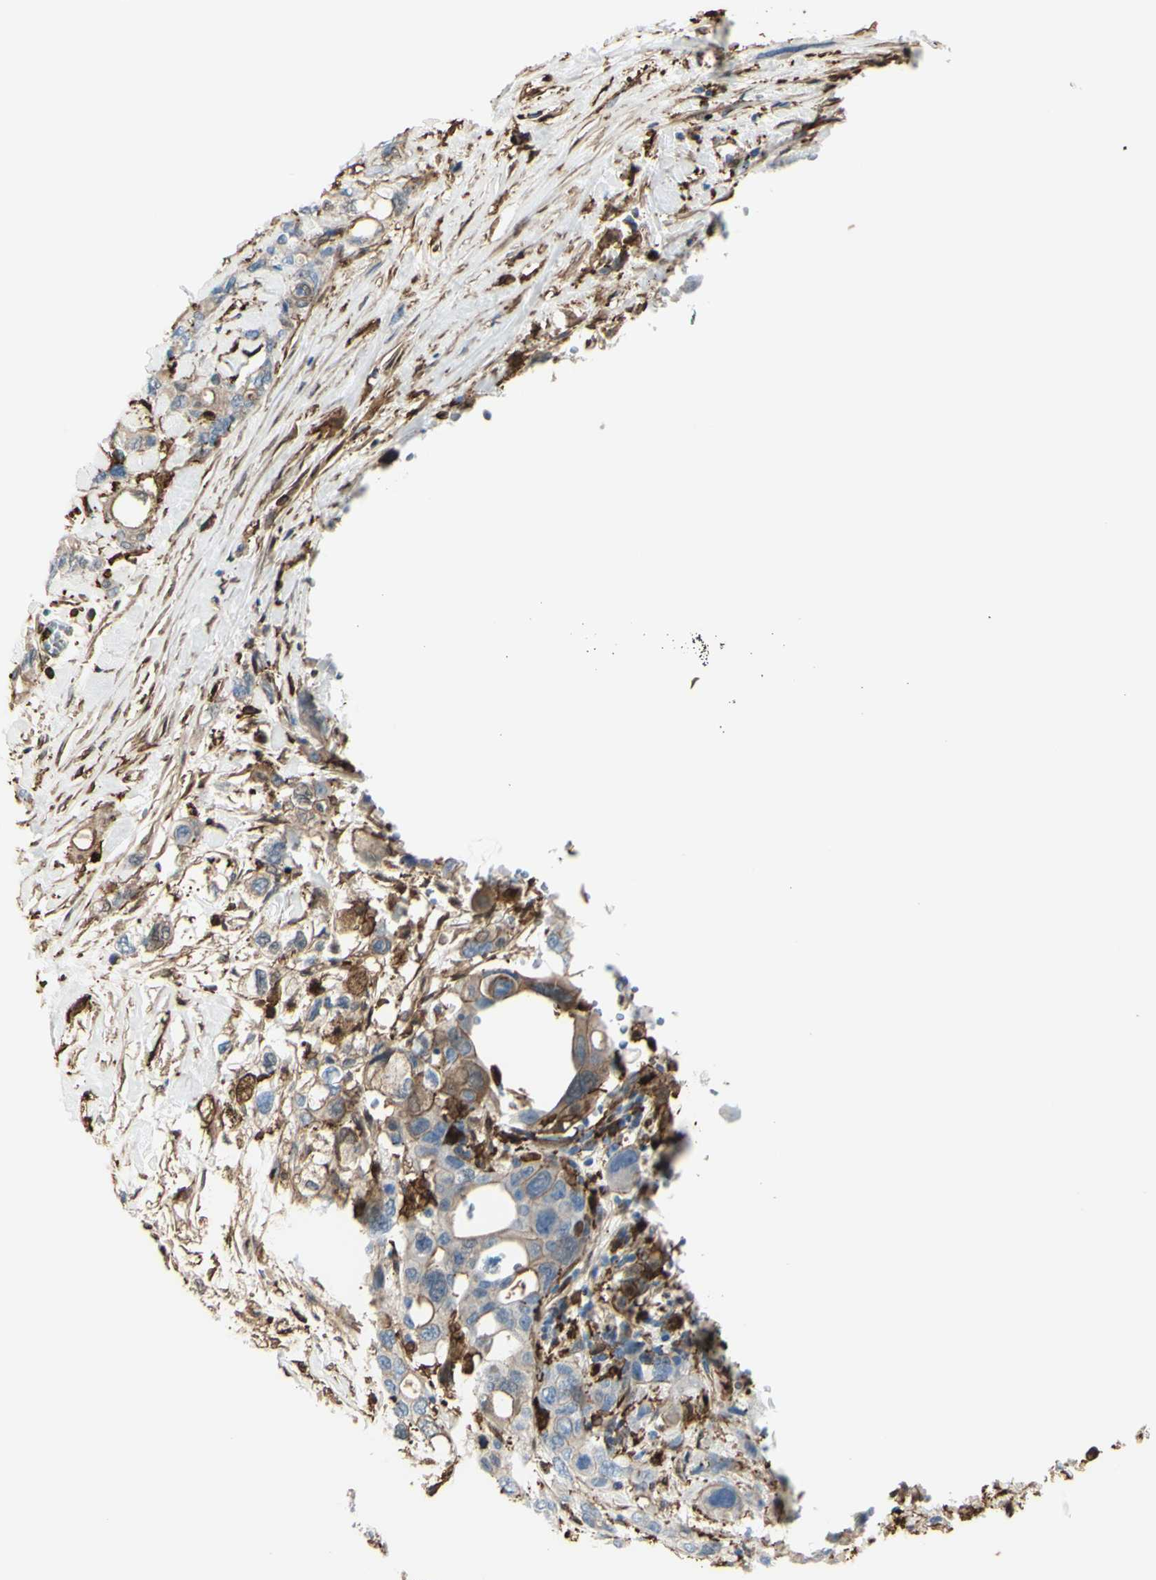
{"staining": {"intensity": "moderate", "quantity": "<25%", "location": "cytoplasmic/membranous"}, "tissue": "pancreatic cancer", "cell_type": "Tumor cells", "image_type": "cancer", "snomed": [{"axis": "morphology", "description": "Adenocarcinoma, NOS"}, {"axis": "topography", "description": "Pancreas"}], "caption": "Immunohistochemistry of human pancreatic cancer (adenocarcinoma) shows low levels of moderate cytoplasmic/membranous expression in about <25% of tumor cells.", "gene": "GSN", "patient": {"sex": "male", "age": 46}}